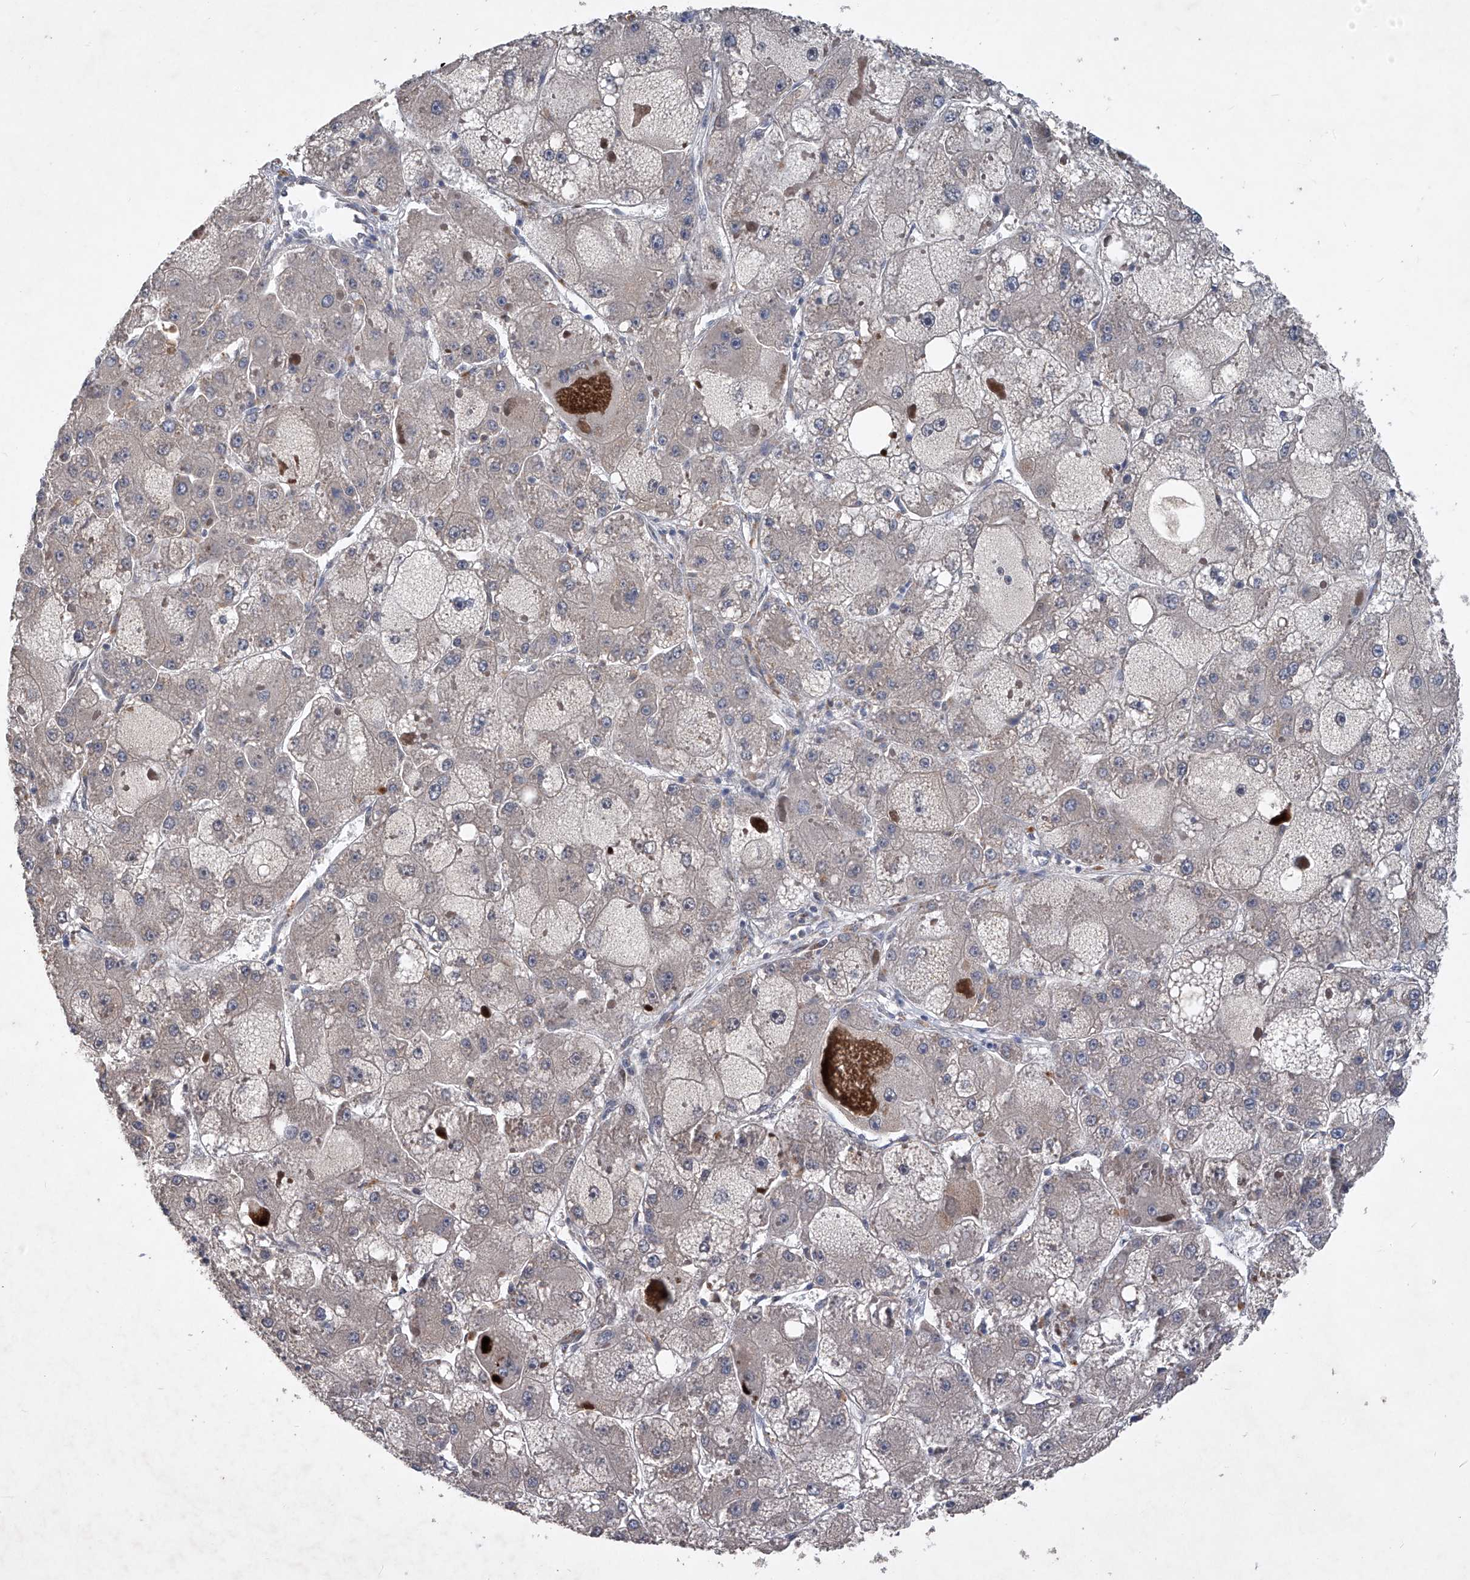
{"staining": {"intensity": "negative", "quantity": "none", "location": "none"}, "tissue": "liver cancer", "cell_type": "Tumor cells", "image_type": "cancer", "snomed": [{"axis": "morphology", "description": "Carcinoma, Hepatocellular, NOS"}, {"axis": "topography", "description": "Liver"}], "caption": "Tumor cells show no significant protein positivity in liver cancer (hepatocellular carcinoma).", "gene": "PCSK5", "patient": {"sex": "female", "age": 73}}